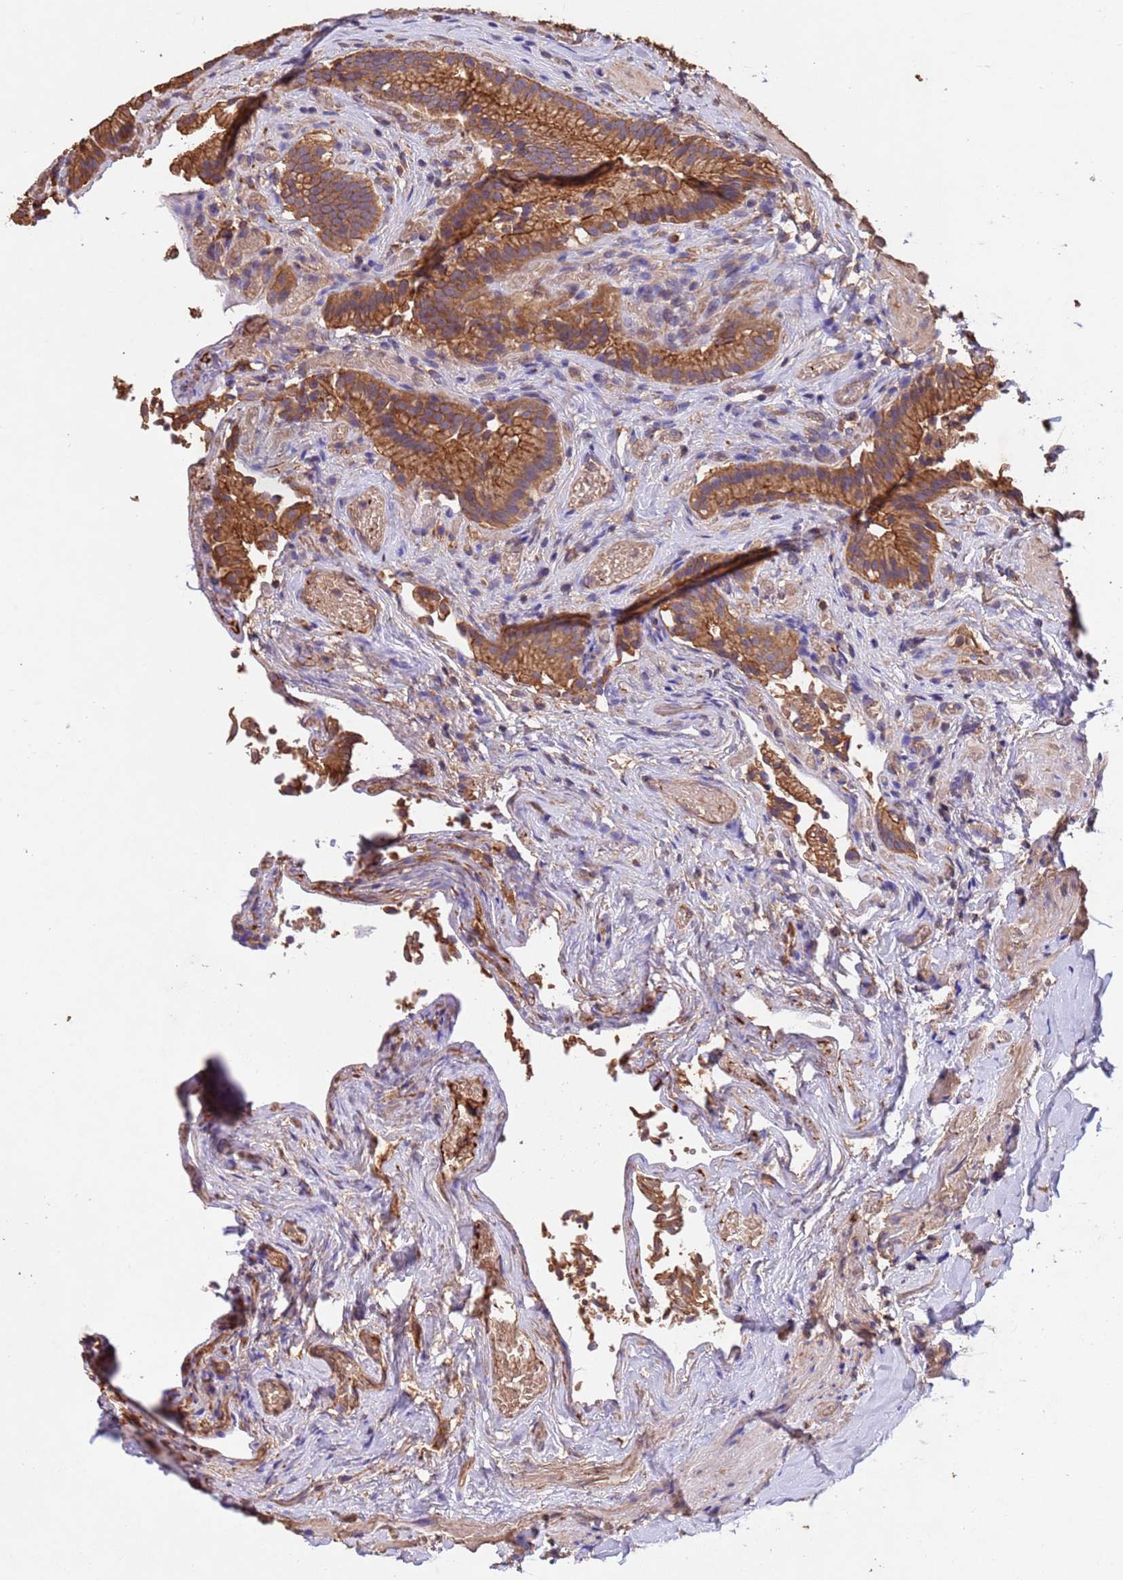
{"staining": {"intensity": "moderate", "quantity": ">75%", "location": "cytoplasmic/membranous"}, "tissue": "gallbladder", "cell_type": "Glandular cells", "image_type": "normal", "snomed": [{"axis": "morphology", "description": "Normal tissue, NOS"}, {"axis": "topography", "description": "Gallbladder"}], "caption": "Immunohistochemical staining of unremarkable gallbladder reveals moderate cytoplasmic/membranous protein positivity in about >75% of glandular cells.", "gene": "MTX3", "patient": {"sex": "female", "age": 47}}